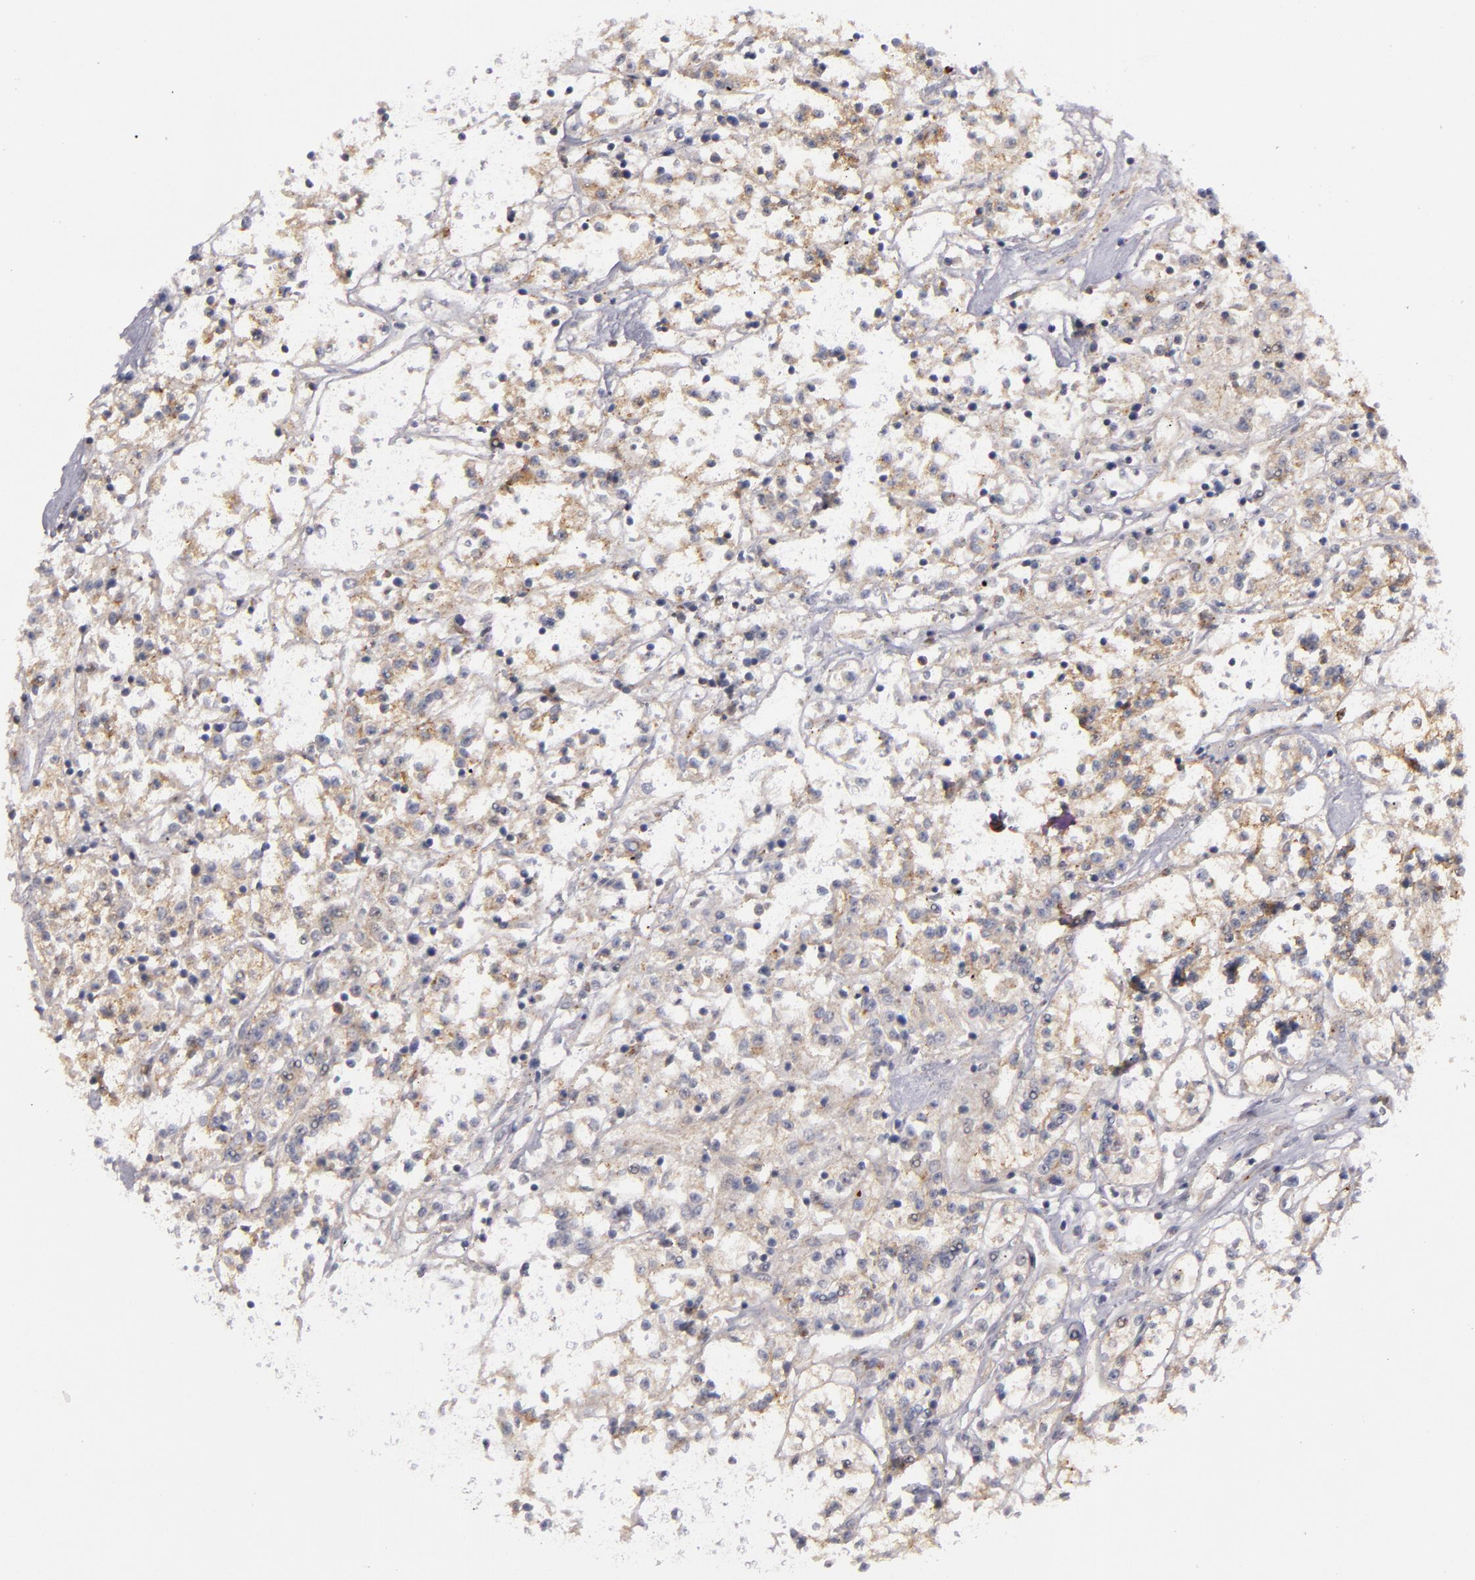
{"staining": {"intensity": "weak", "quantity": ">75%", "location": "cytoplasmic/membranous"}, "tissue": "renal cancer", "cell_type": "Tumor cells", "image_type": "cancer", "snomed": [{"axis": "morphology", "description": "Adenocarcinoma, NOS"}, {"axis": "topography", "description": "Kidney"}], "caption": "IHC staining of adenocarcinoma (renal), which shows low levels of weak cytoplasmic/membranous positivity in about >75% of tumor cells indicating weak cytoplasmic/membranous protein positivity. The staining was performed using DAB (brown) for protein detection and nuclei were counterstained in hematoxylin (blue).", "gene": "STX3", "patient": {"sex": "female", "age": 76}}